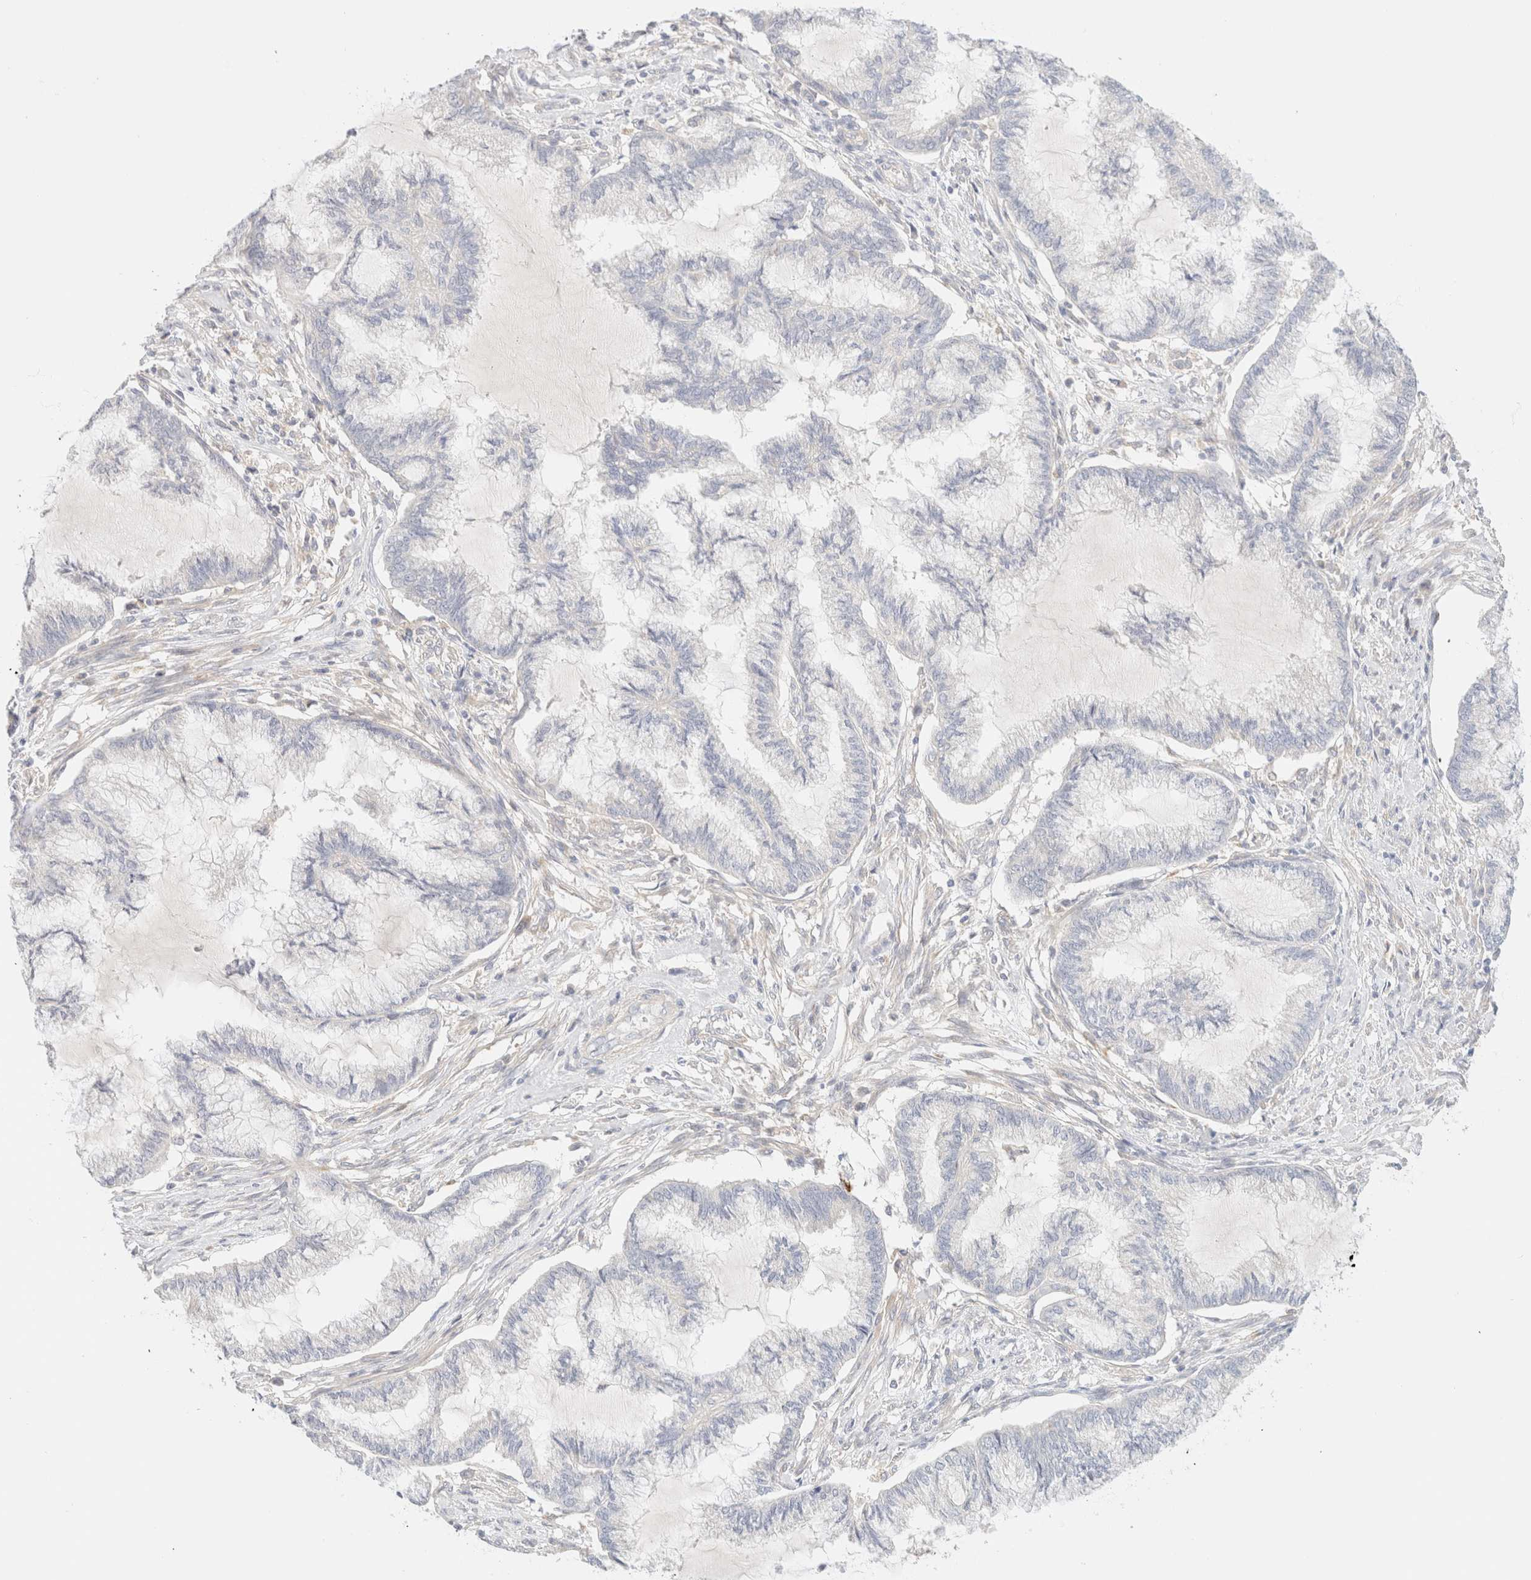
{"staining": {"intensity": "negative", "quantity": "none", "location": "none"}, "tissue": "endometrial cancer", "cell_type": "Tumor cells", "image_type": "cancer", "snomed": [{"axis": "morphology", "description": "Adenocarcinoma, NOS"}, {"axis": "topography", "description": "Endometrium"}], "caption": "A photomicrograph of human adenocarcinoma (endometrial) is negative for staining in tumor cells.", "gene": "SARM1", "patient": {"sex": "female", "age": 86}}